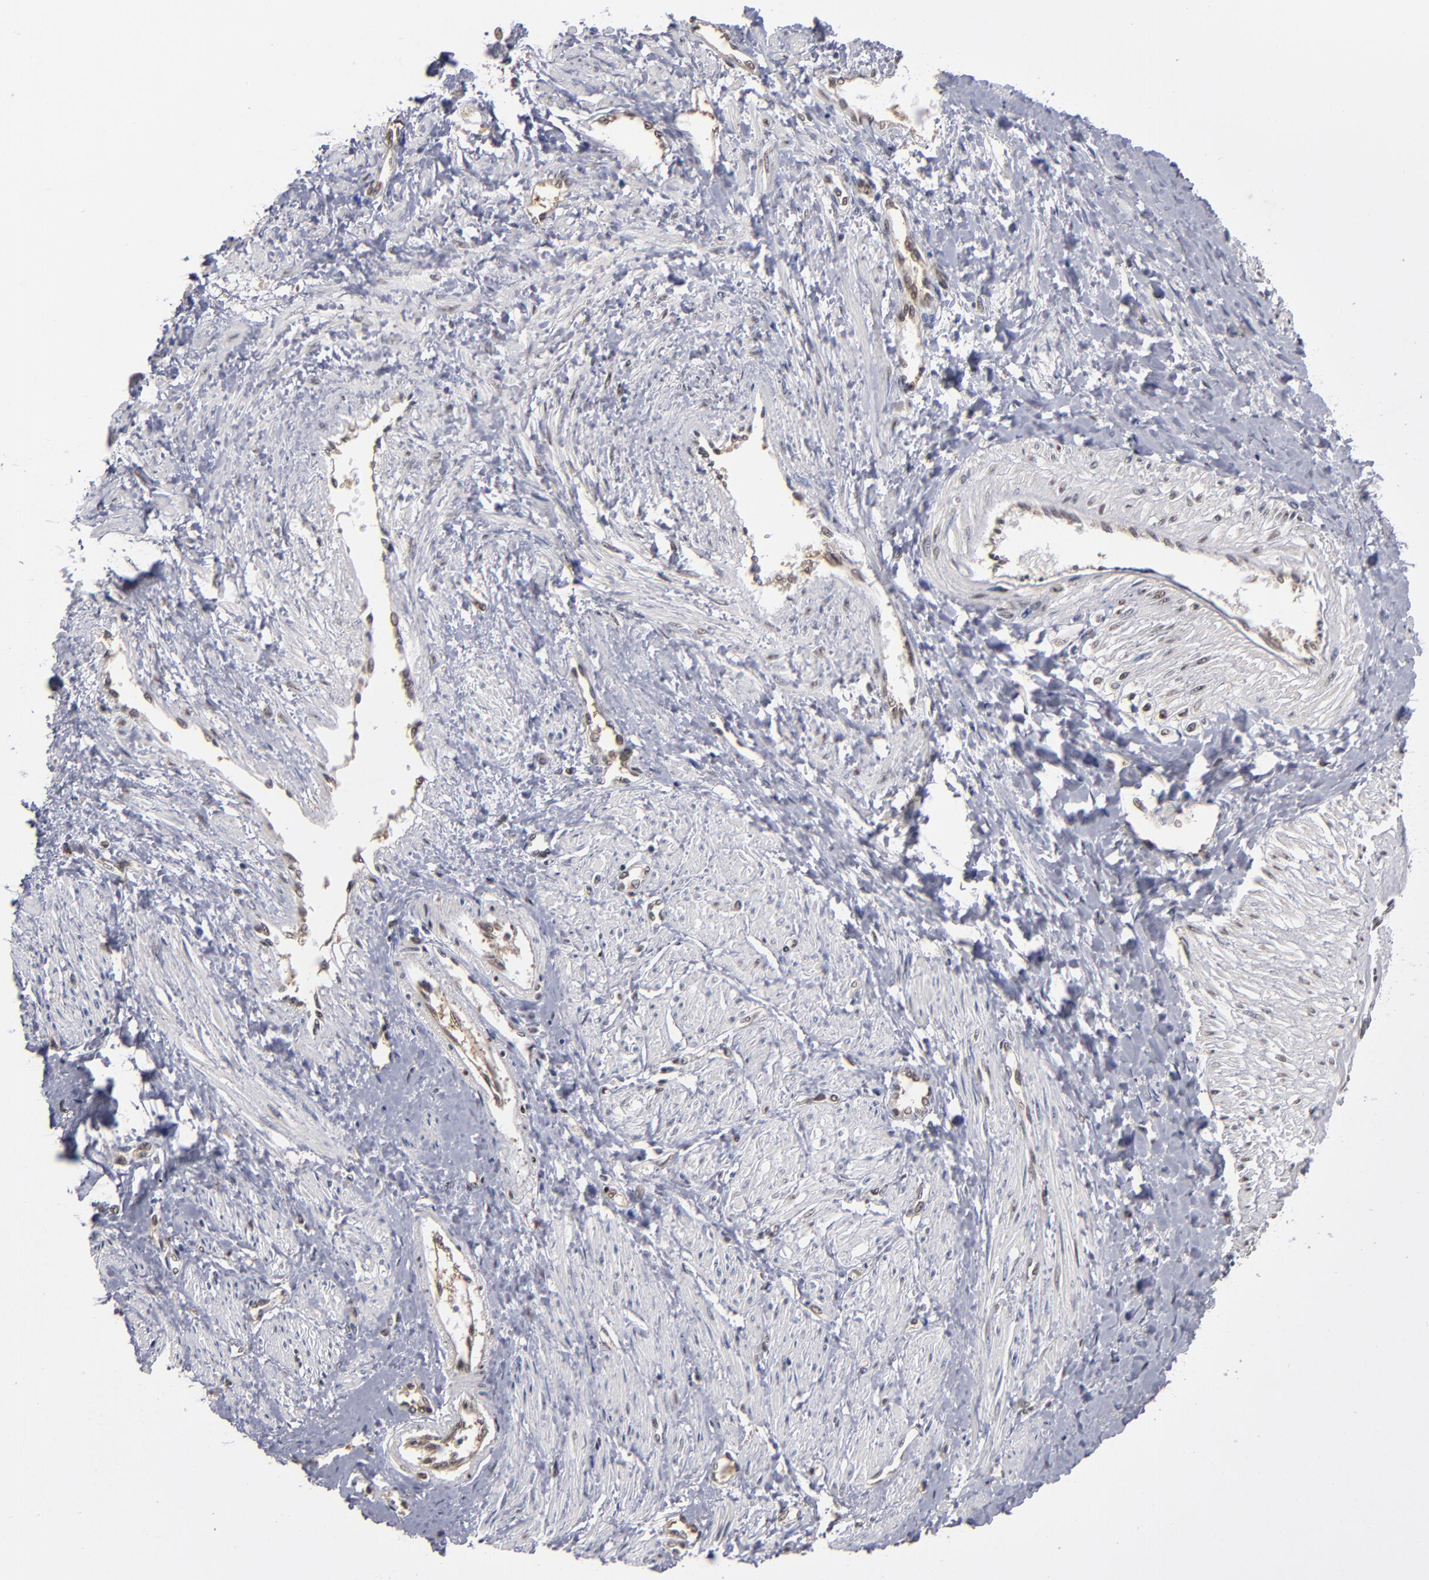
{"staining": {"intensity": "weak", "quantity": ">75%", "location": "cytoplasmic/membranous,nuclear"}, "tissue": "smooth muscle", "cell_type": "Smooth muscle cells", "image_type": "normal", "snomed": [{"axis": "morphology", "description": "Normal tissue, NOS"}, {"axis": "topography", "description": "Smooth muscle"}, {"axis": "topography", "description": "Uterus"}], "caption": "IHC staining of benign smooth muscle, which displays low levels of weak cytoplasmic/membranous,nuclear staining in approximately >75% of smooth muscle cells indicating weak cytoplasmic/membranous,nuclear protein positivity. The staining was performed using DAB (3,3'-diaminobenzidine) (brown) for protein detection and nuclei were counterstained in hematoxylin (blue).", "gene": "HUWE1", "patient": {"sex": "female", "age": 39}}